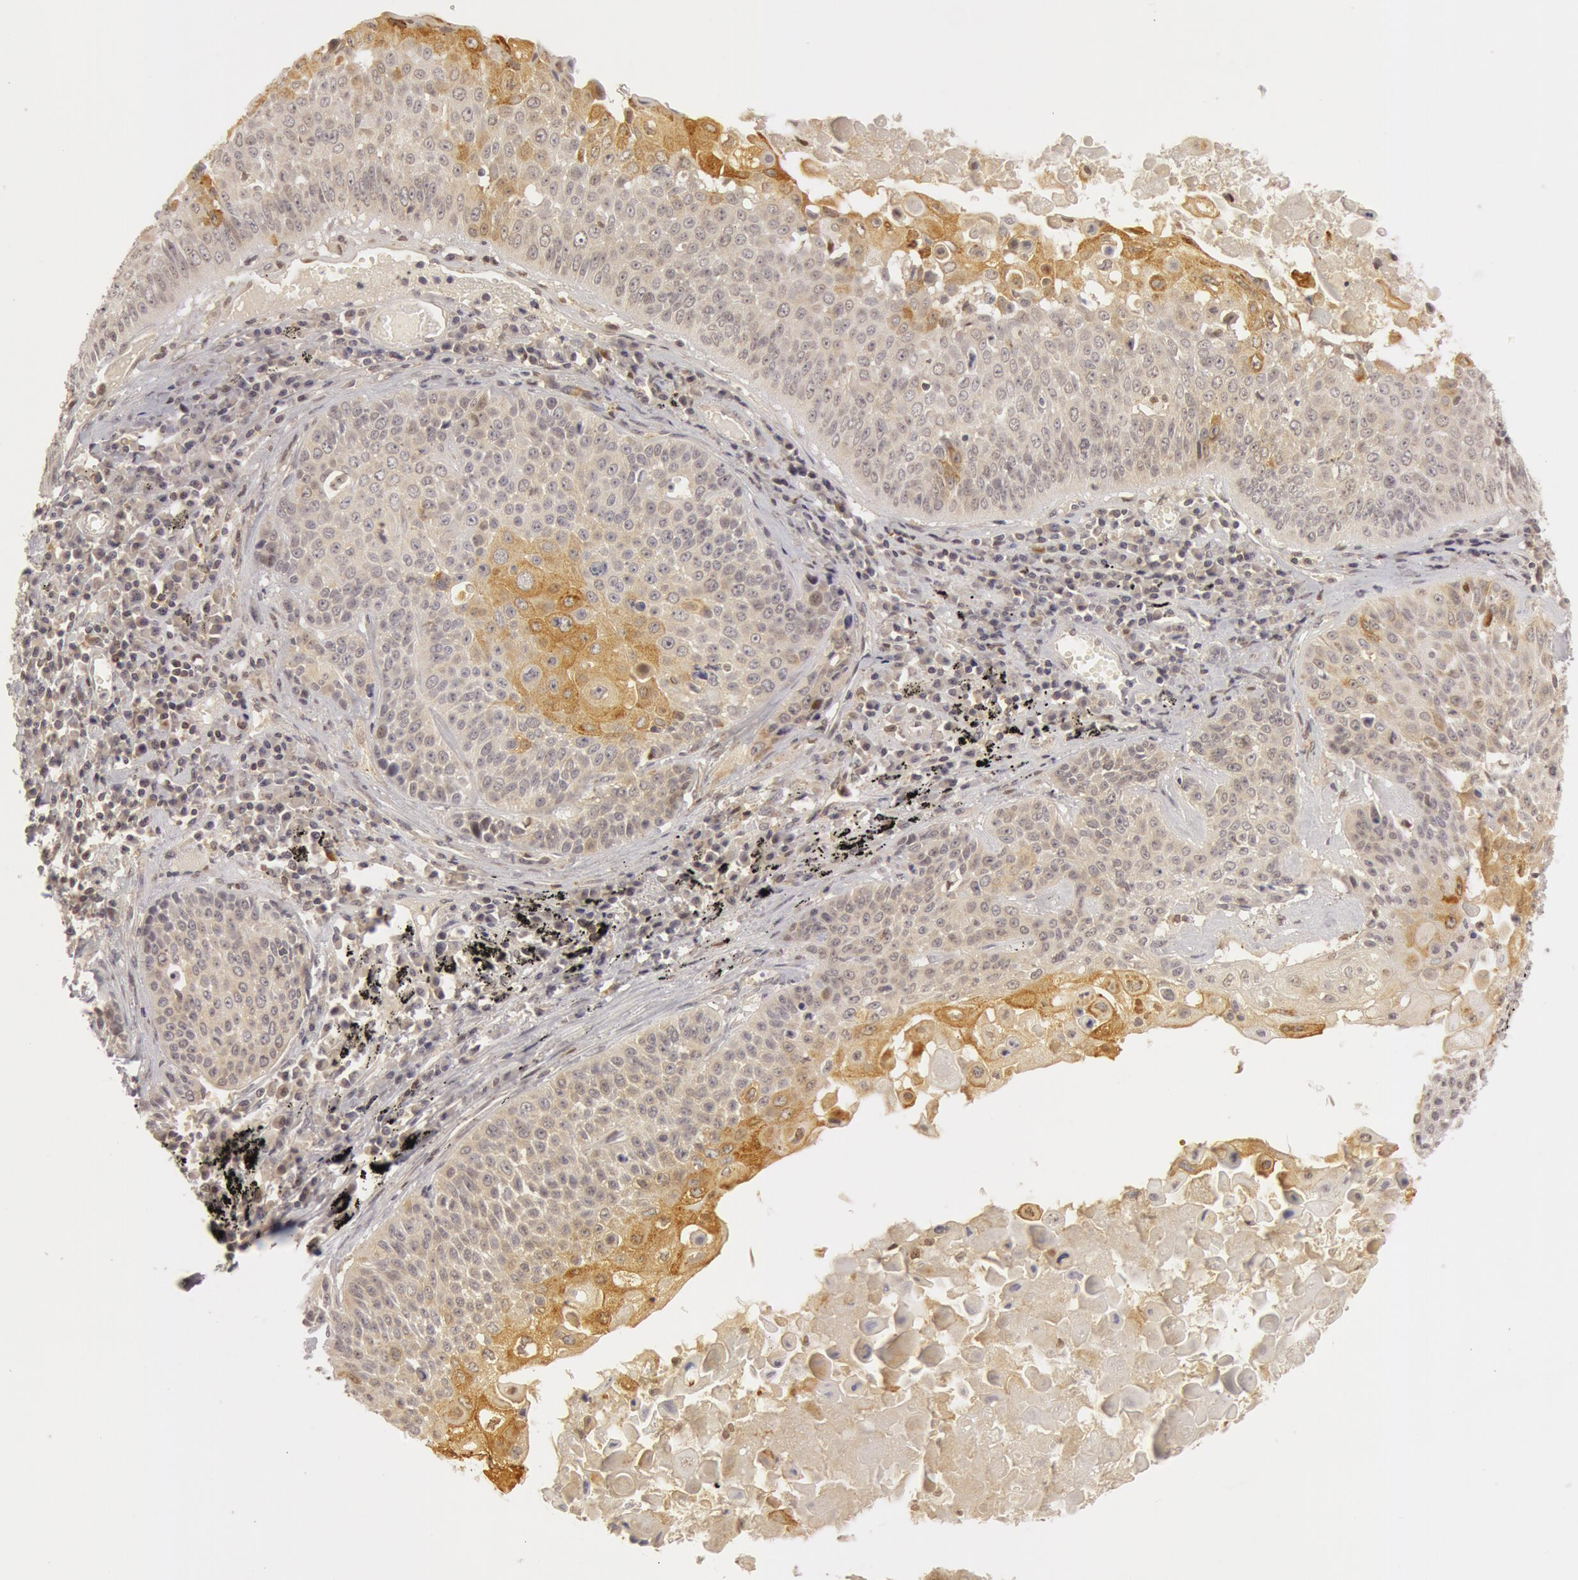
{"staining": {"intensity": "negative", "quantity": "none", "location": "none"}, "tissue": "lung cancer", "cell_type": "Tumor cells", "image_type": "cancer", "snomed": [{"axis": "morphology", "description": "Adenocarcinoma, NOS"}, {"axis": "topography", "description": "Lung"}], "caption": "This is a histopathology image of immunohistochemistry (IHC) staining of lung cancer (adenocarcinoma), which shows no staining in tumor cells.", "gene": "OASL", "patient": {"sex": "male", "age": 60}}